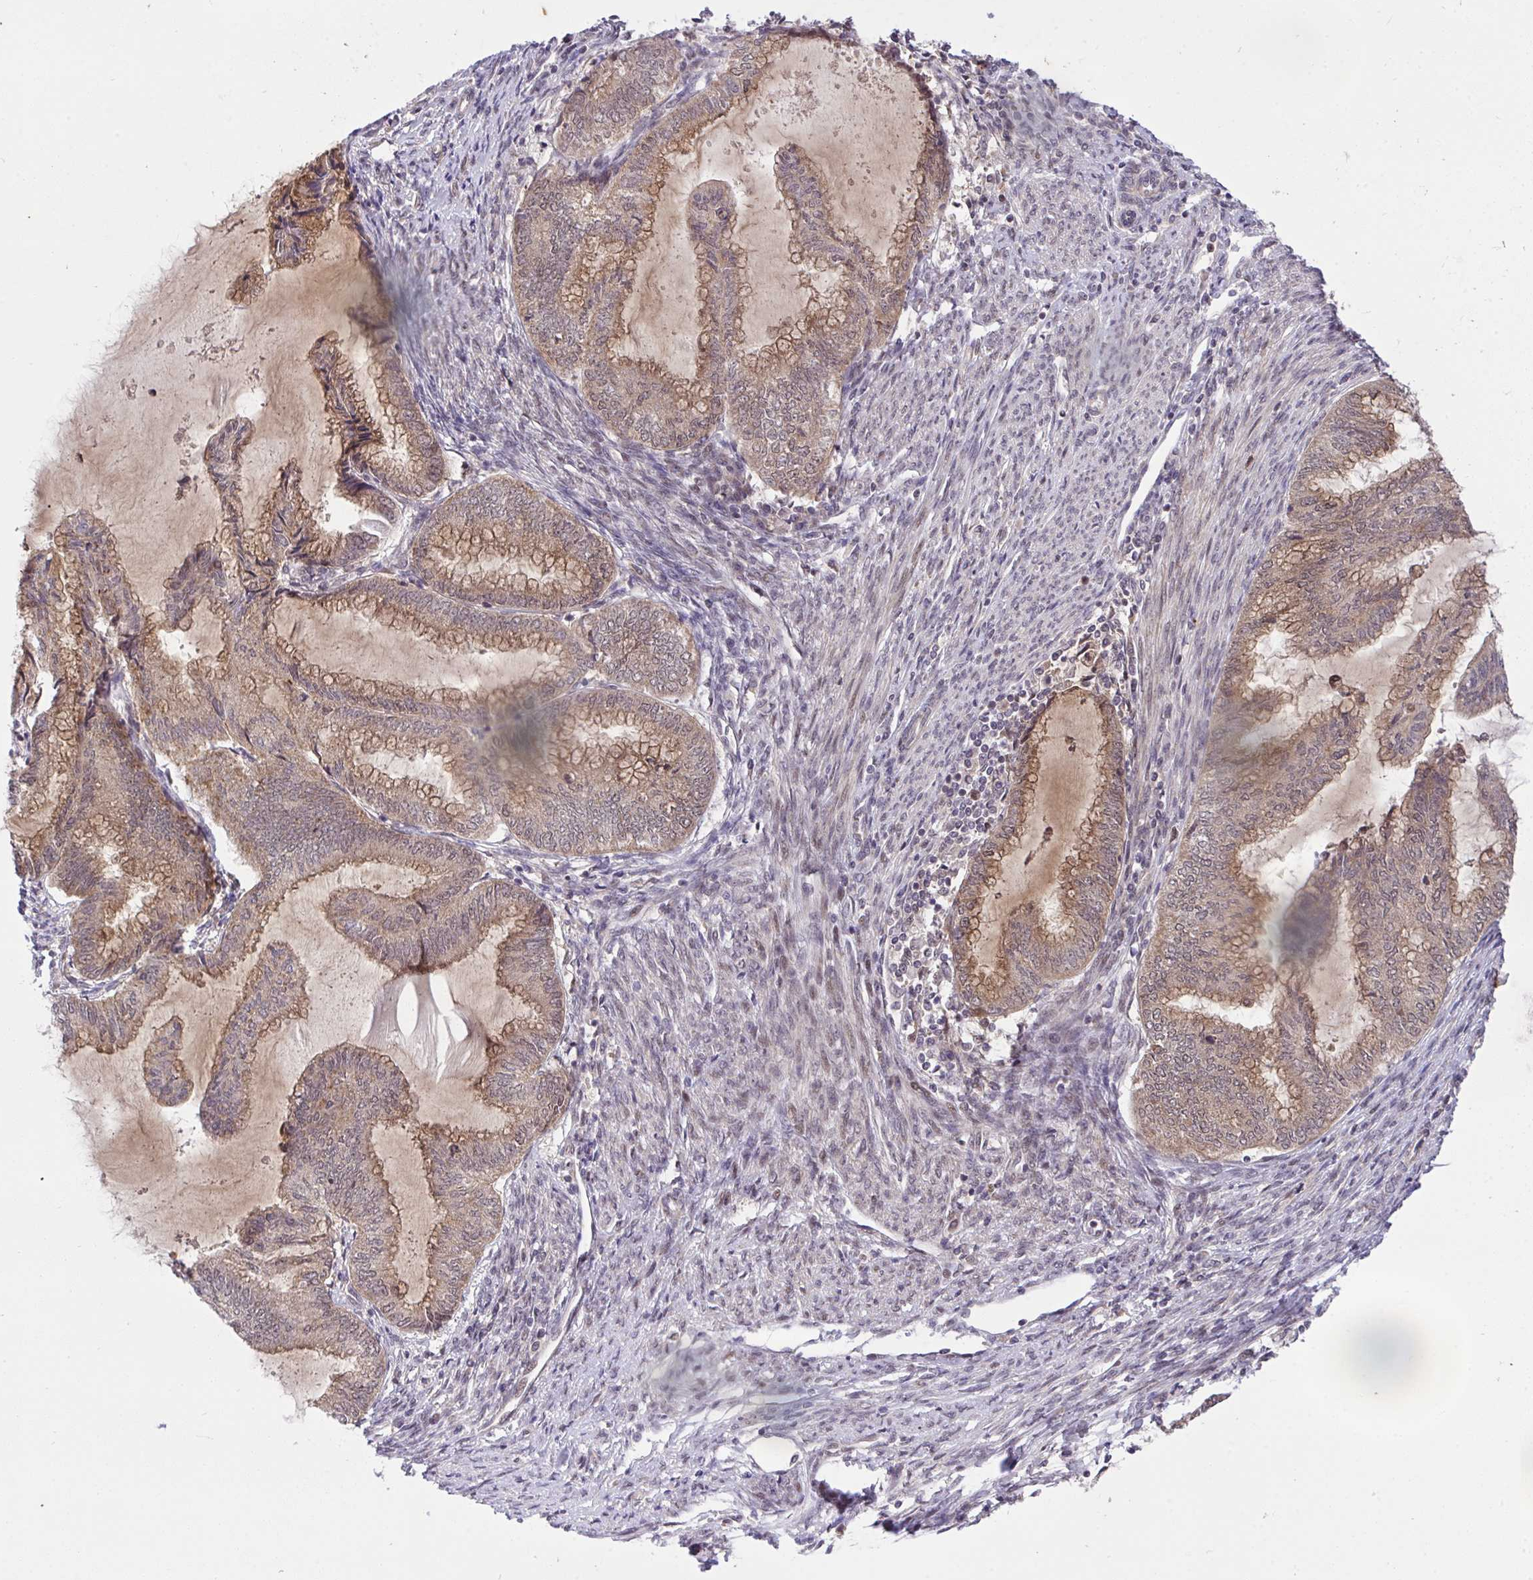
{"staining": {"intensity": "weak", "quantity": ">75%", "location": "cytoplasmic/membranous"}, "tissue": "endometrial cancer", "cell_type": "Tumor cells", "image_type": "cancer", "snomed": [{"axis": "morphology", "description": "Adenocarcinoma, NOS"}, {"axis": "topography", "description": "Endometrium"}], "caption": "A high-resolution image shows IHC staining of adenocarcinoma (endometrial), which displays weak cytoplasmic/membranous positivity in about >75% of tumor cells. (DAB (3,3'-diaminobenzidine) = brown stain, brightfield microscopy at high magnification).", "gene": "ERI1", "patient": {"sex": "female", "age": 79}}